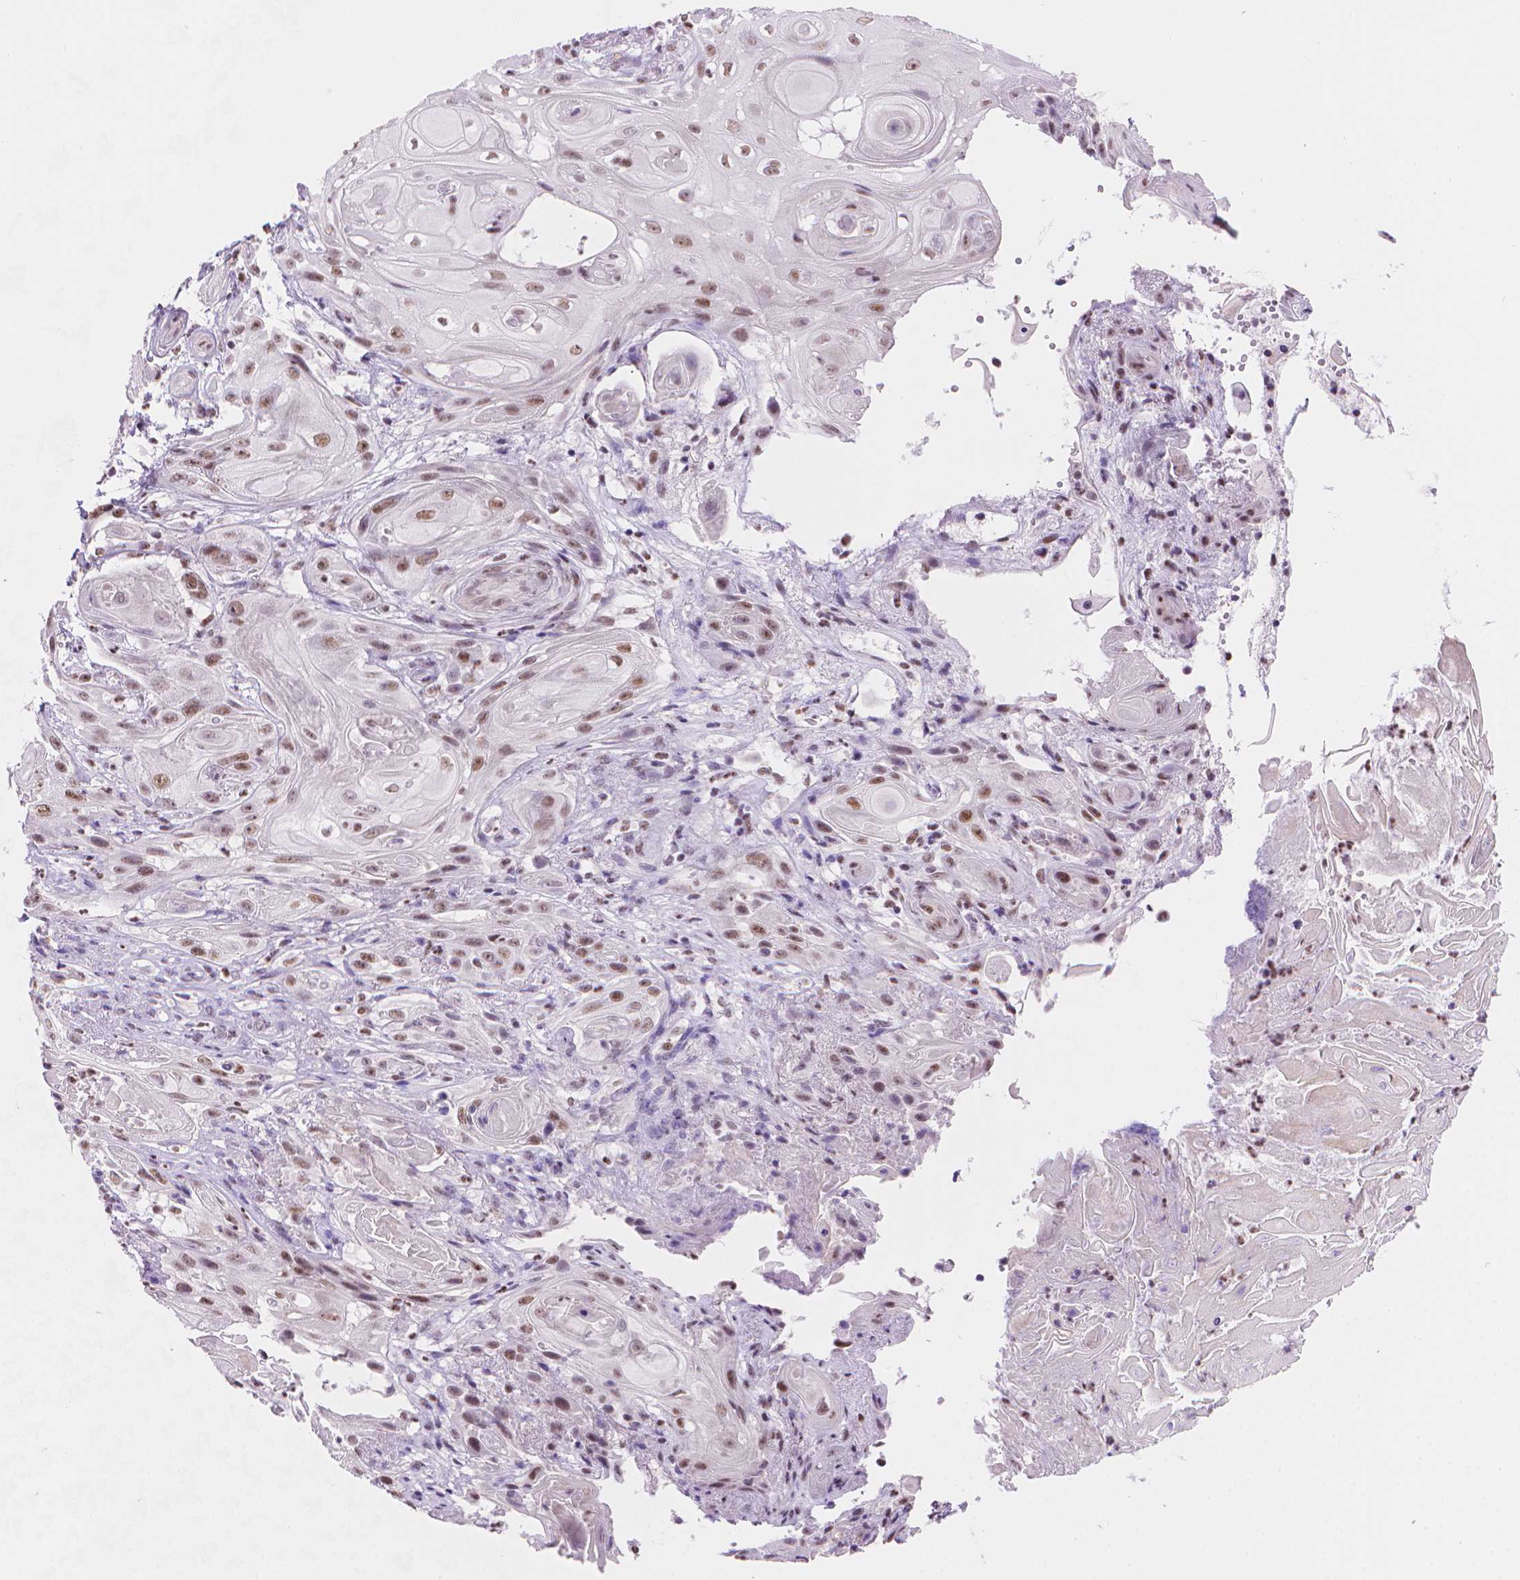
{"staining": {"intensity": "weak", "quantity": "25%-75%", "location": "nuclear"}, "tissue": "skin cancer", "cell_type": "Tumor cells", "image_type": "cancer", "snomed": [{"axis": "morphology", "description": "Squamous cell carcinoma, NOS"}, {"axis": "topography", "description": "Skin"}], "caption": "The photomicrograph demonstrates immunohistochemical staining of squamous cell carcinoma (skin). There is weak nuclear positivity is identified in approximately 25%-75% of tumor cells.", "gene": "UBN1", "patient": {"sex": "male", "age": 62}}